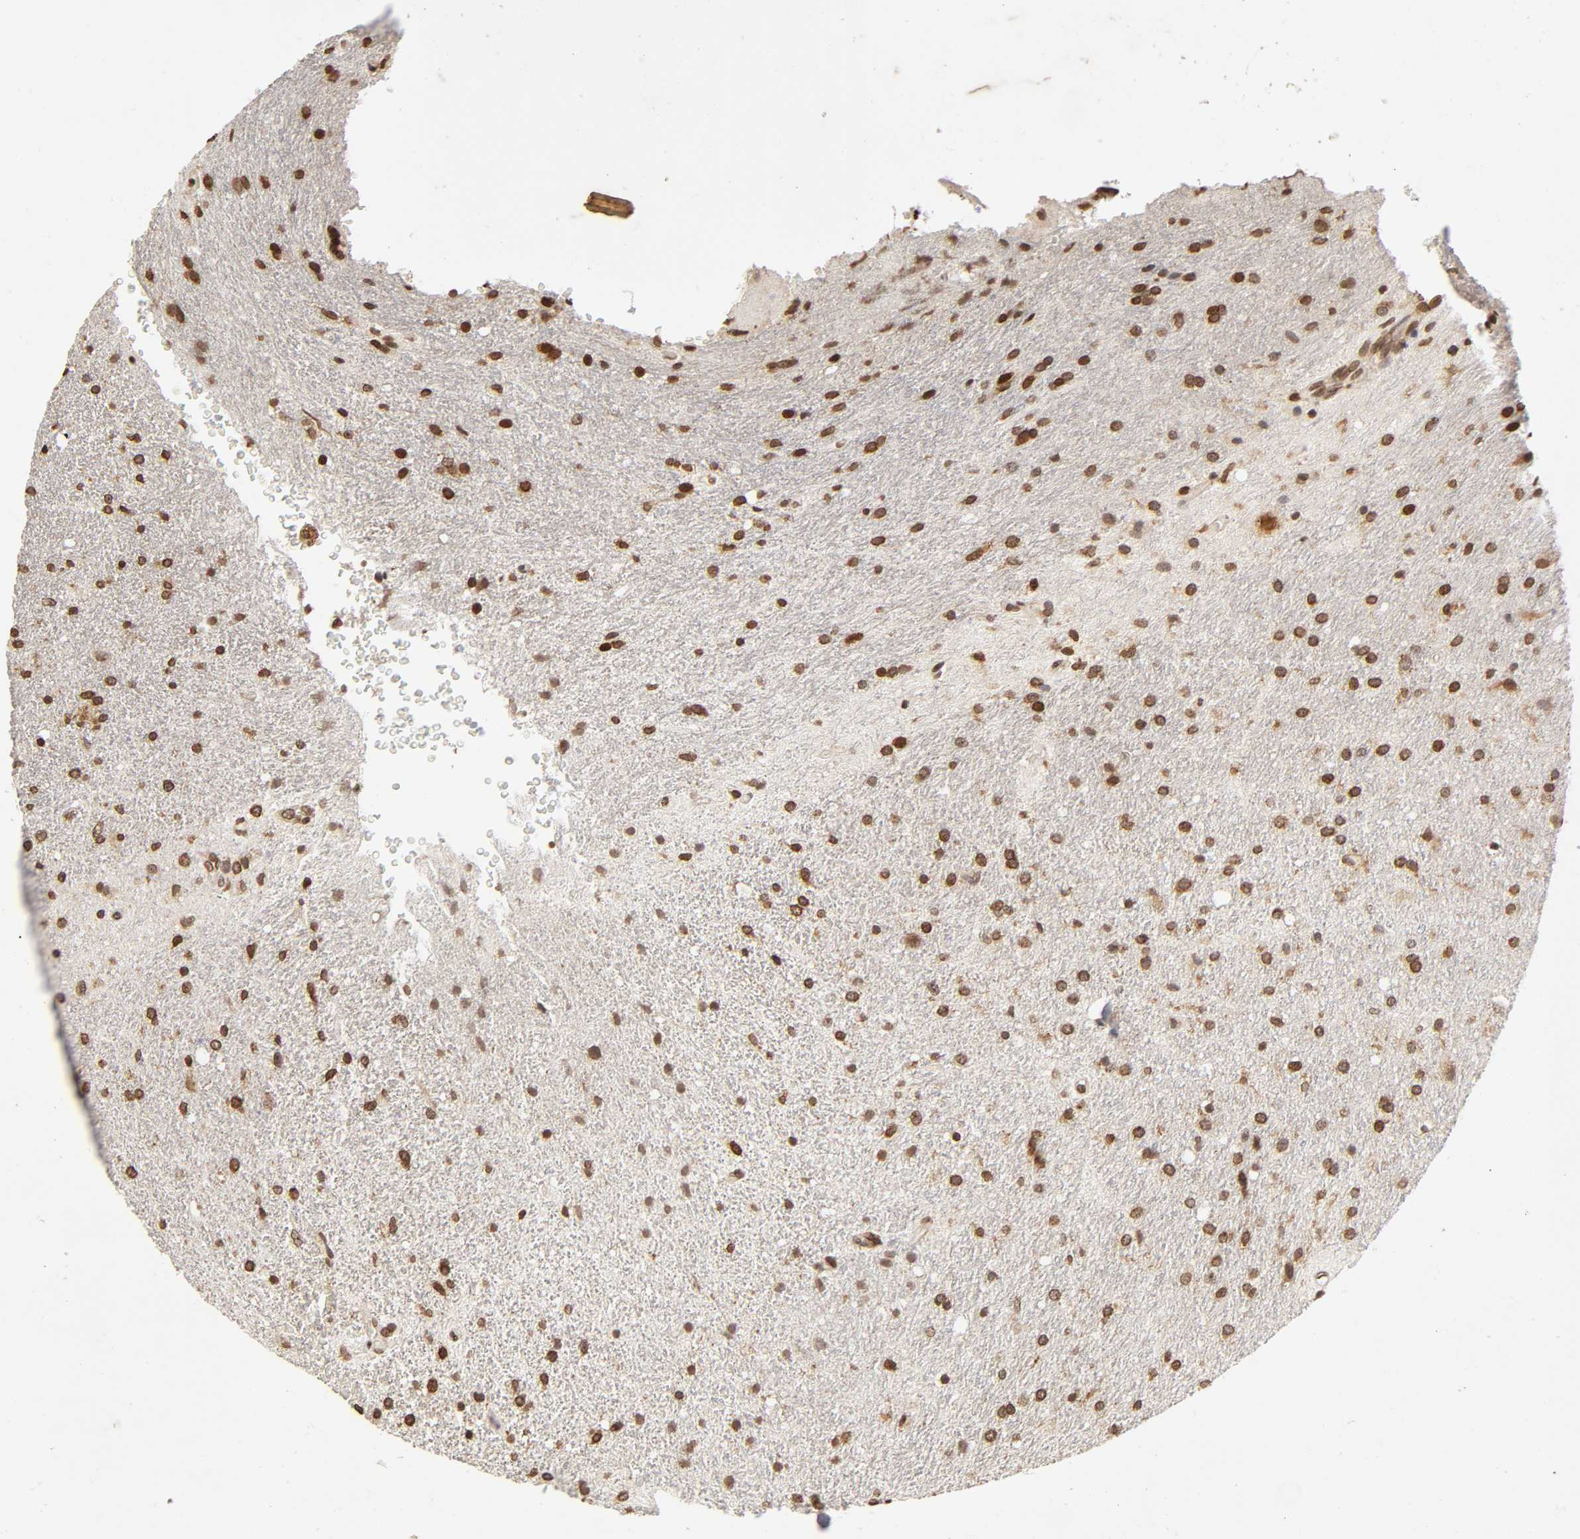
{"staining": {"intensity": "weak", "quantity": "25%-75%", "location": "cytoplasmic/membranous,nuclear"}, "tissue": "glioma", "cell_type": "Tumor cells", "image_type": "cancer", "snomed": [{"axis": "morphology", "description": "Normal tissue, NOS"}, {"axis": "morphology", "description": "Glioma, malignant, High grade"}, {"axis": "topography", "description": "Cerebral cortex"}], "caption": "IHC photomicrograph of malignant glioma (high-grade) stained for a protein (brown), which displays low levels of weak cytoplasmic/membranous and nuclear expression in about 25%-75% of tumor cells.", "gene": "MLLT6", "patient": {"sex": "male", "age": 56}}